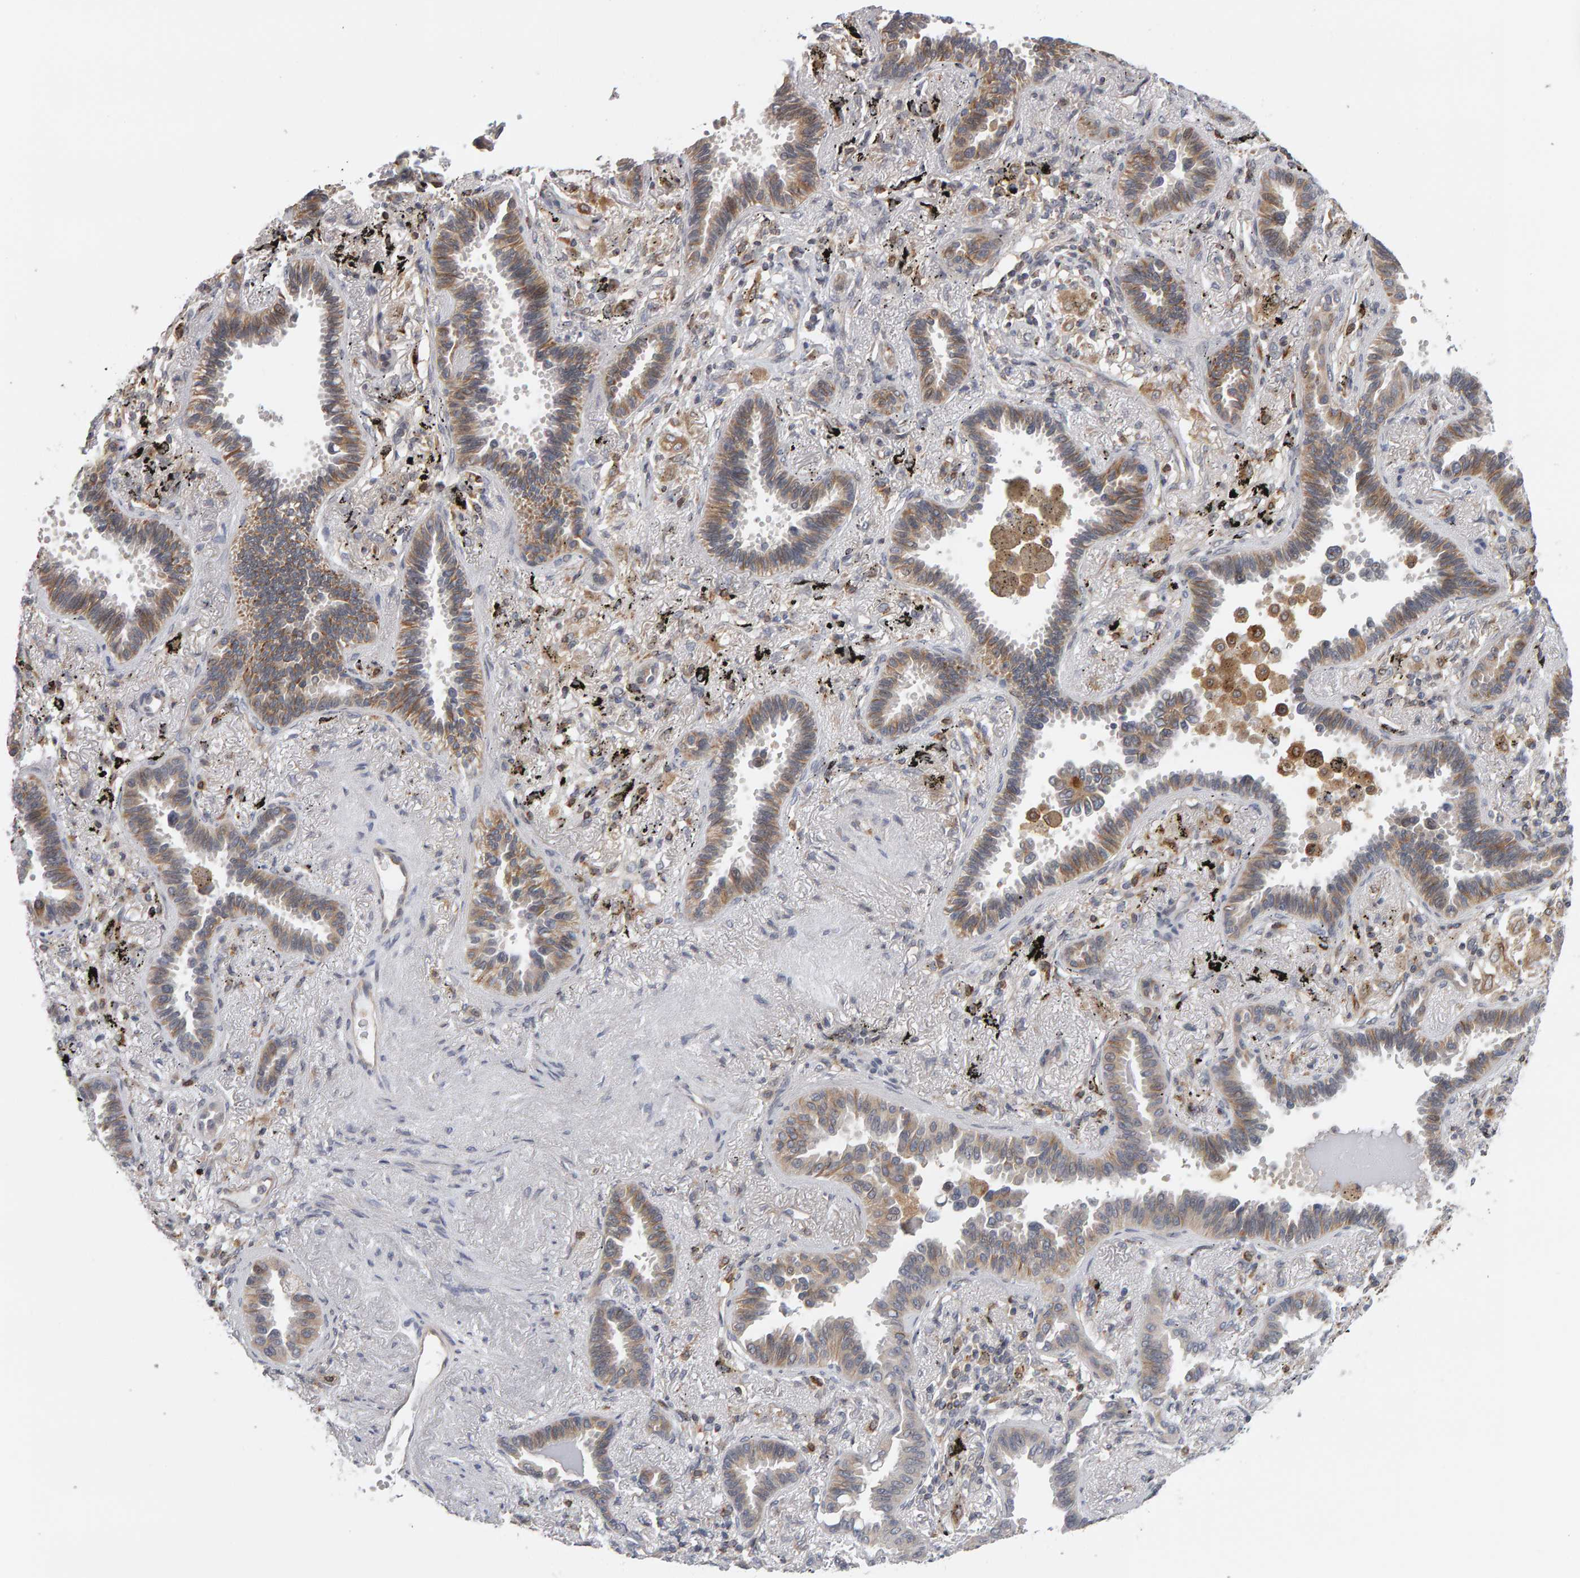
{"staining": {"intensity": "moderate", "quantity": ">75%", "location": "cytoplasmic/membranous"}, "tissue": "lung cancer", "cell_type": "Tumor cells", "image_type": "cancer", "snomed": [{"axis": "morphology", "description": "Adenocarcinoma, NOS"}, {"axis": "topography", "description": "Lung"}], "caption": "This is an image of immunohistochemistry staining of lung cancer, which shows moderate expression in the cytoplasmic/membranous of tumor cells.", "gene": "MSRA", "patient": {"sex": "male", "age": 59}}